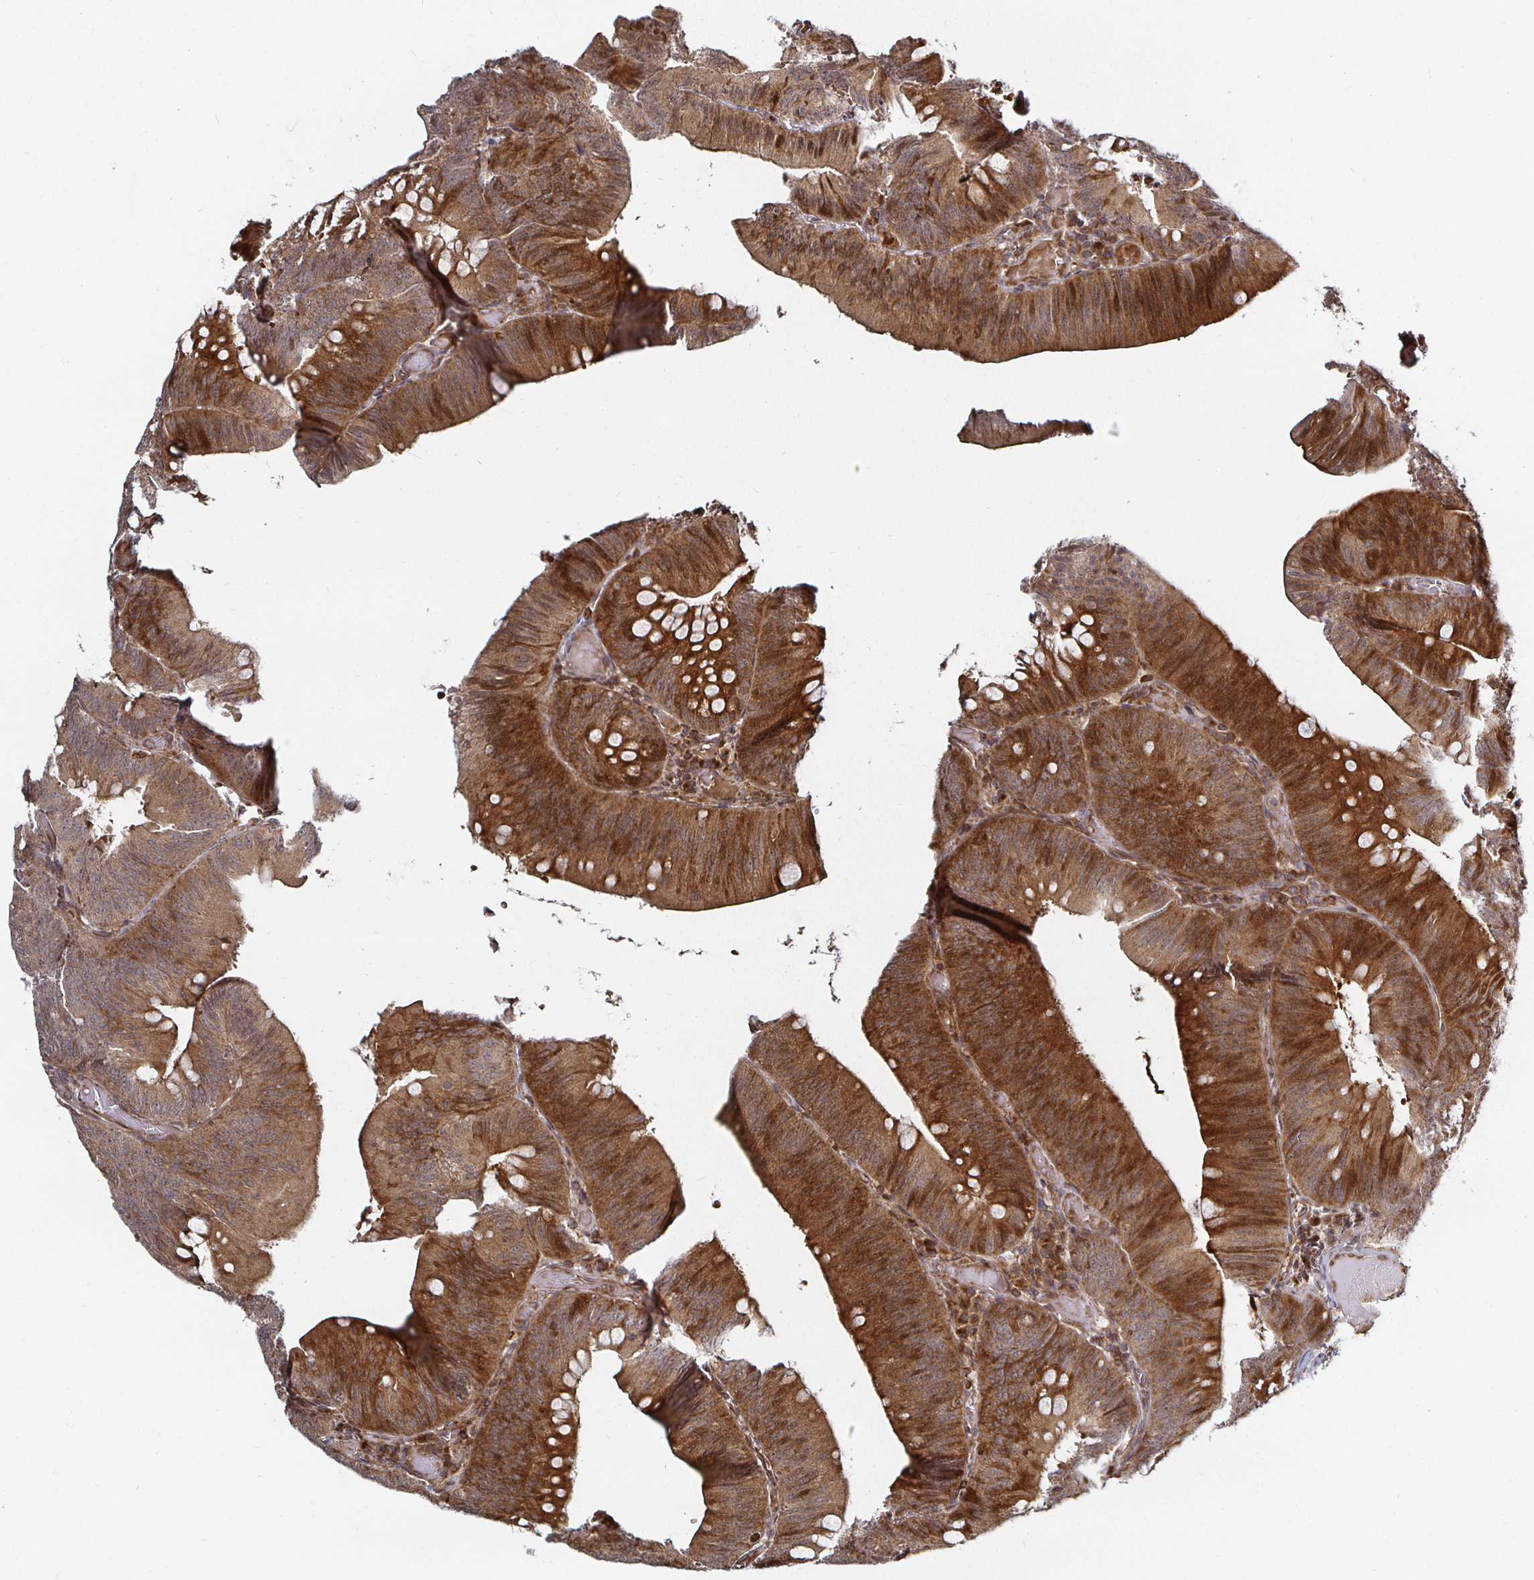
{"staining": {"intensity": "moderate", "quantity": ">75%", "location": "cytoplasmic/membranous"}, "tissue": "colorectal cancer", "cell_type": "Tumor cells", "image_type": "cancer", "snomed": [{"axis": "morphology", "description": "Adenocarcinoma, NOS"}, {"axis": "topography", "description": "Colon"}], "caption": "A medium amount of moderate cytoplasmic/membranous positivity is appreciated in about >75% of tumor cells in colorectal adenocarcinoma tissue.", "gene": "TBKBP1", "patient": {"sex": "male", "age": 84}}